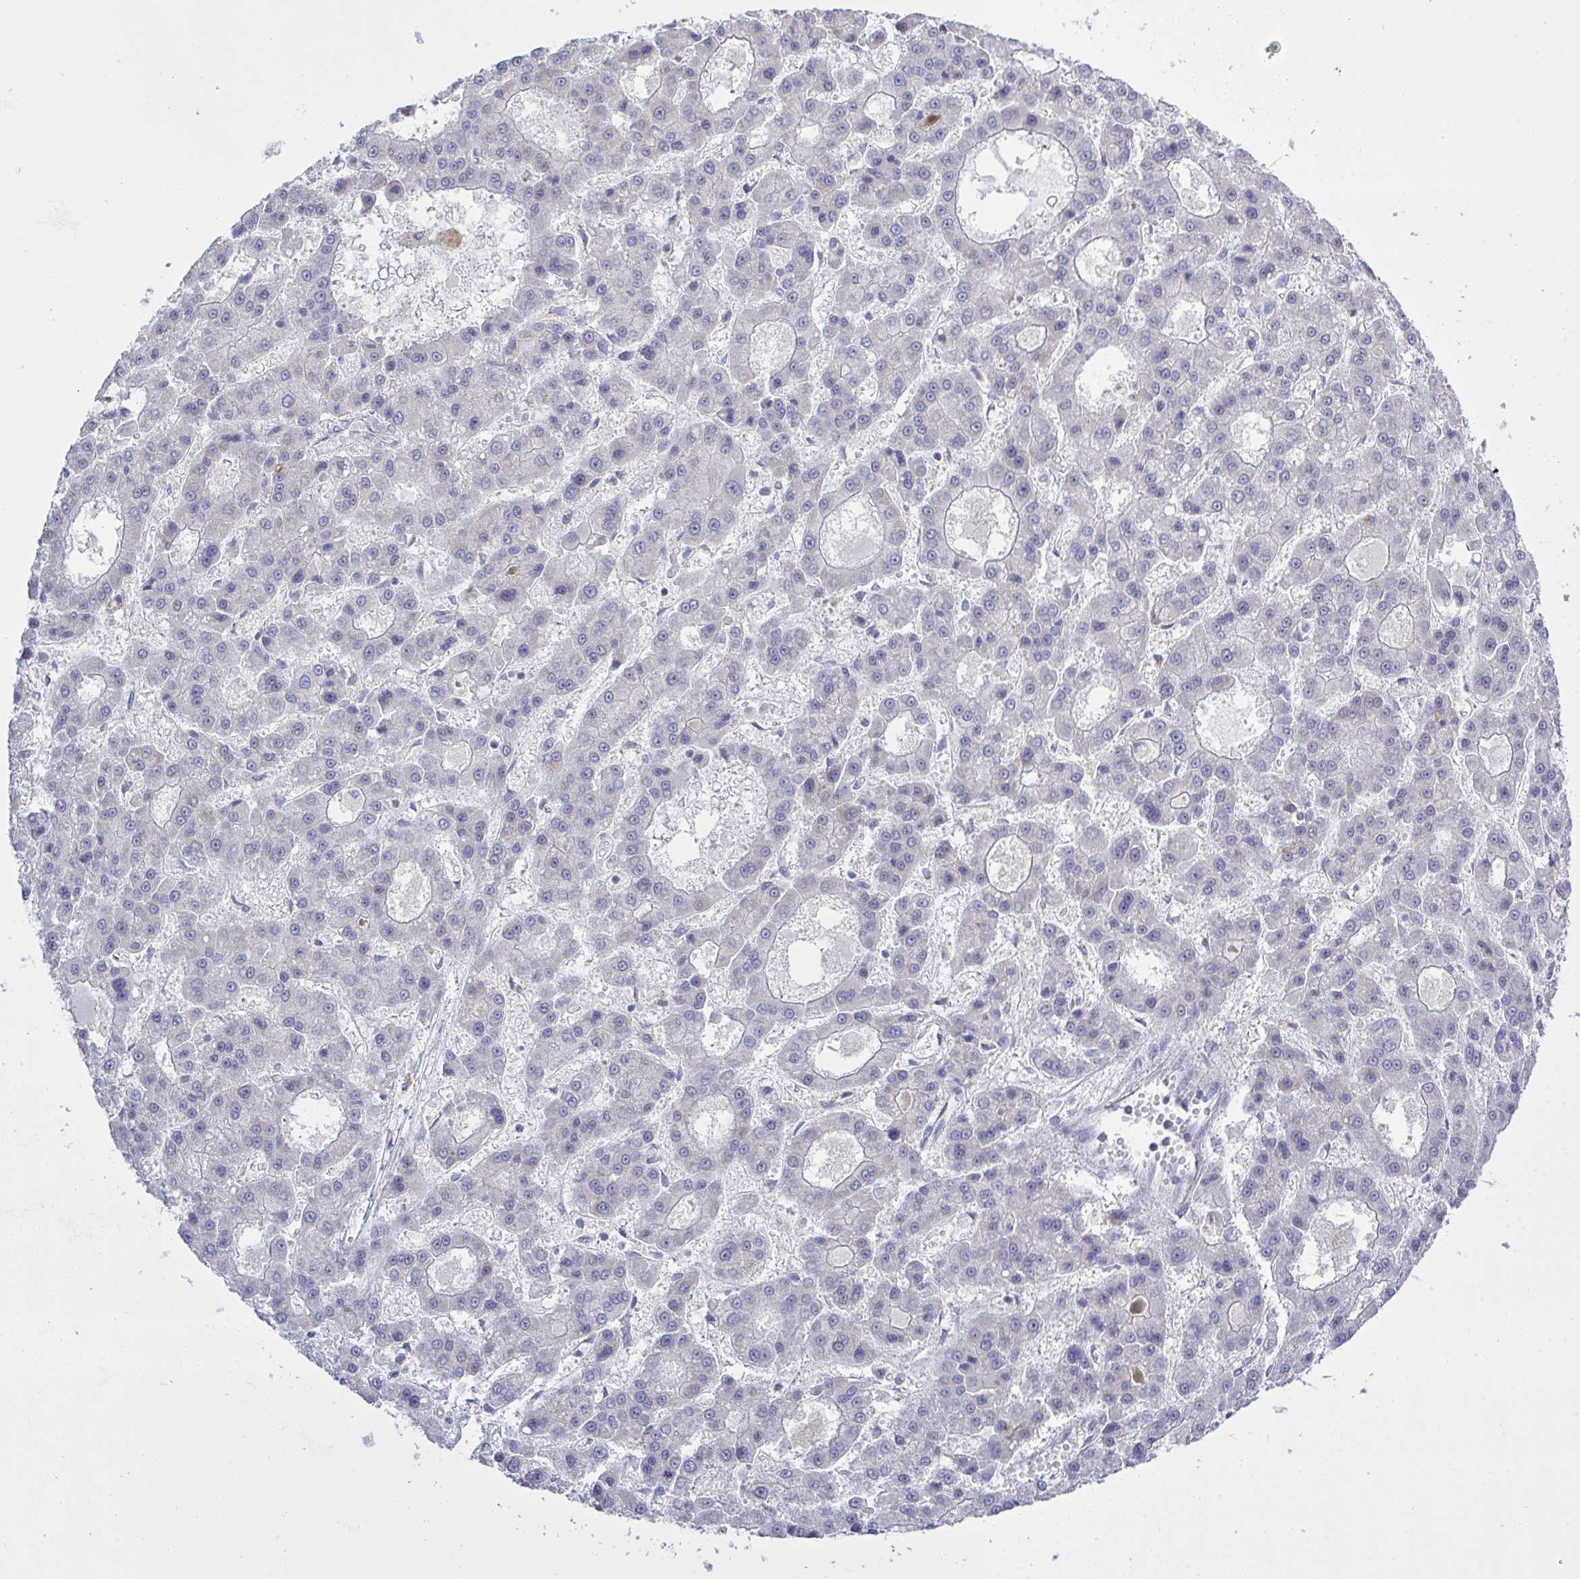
{"staining": {"intensity": "negative", "quantity": "none", "location": "none"}, "tissue": "liver cancer", "cell_type": "Tumor cells", "image_type": "cancer", "snomed": [{"axis": "morphology", "description": "Carcinoma, Hepatocellular, NOS"}, {"axis": "topography", "description": "Liver"}], "caption": "This histopathology image is of liver cancer (hepatocellular carcinoma) stained with IHC to label a protein in brown with the nuclei are counter-stained blue. There is no positivity in tumor cells. (DAB (3,3'-diaminobenzidine) immunohistochemistry (IHC) visualized using brightfield microscopy, high magnification).", "gene": "NDUFA7", "patient": {"sex": "male", "age": 70}}